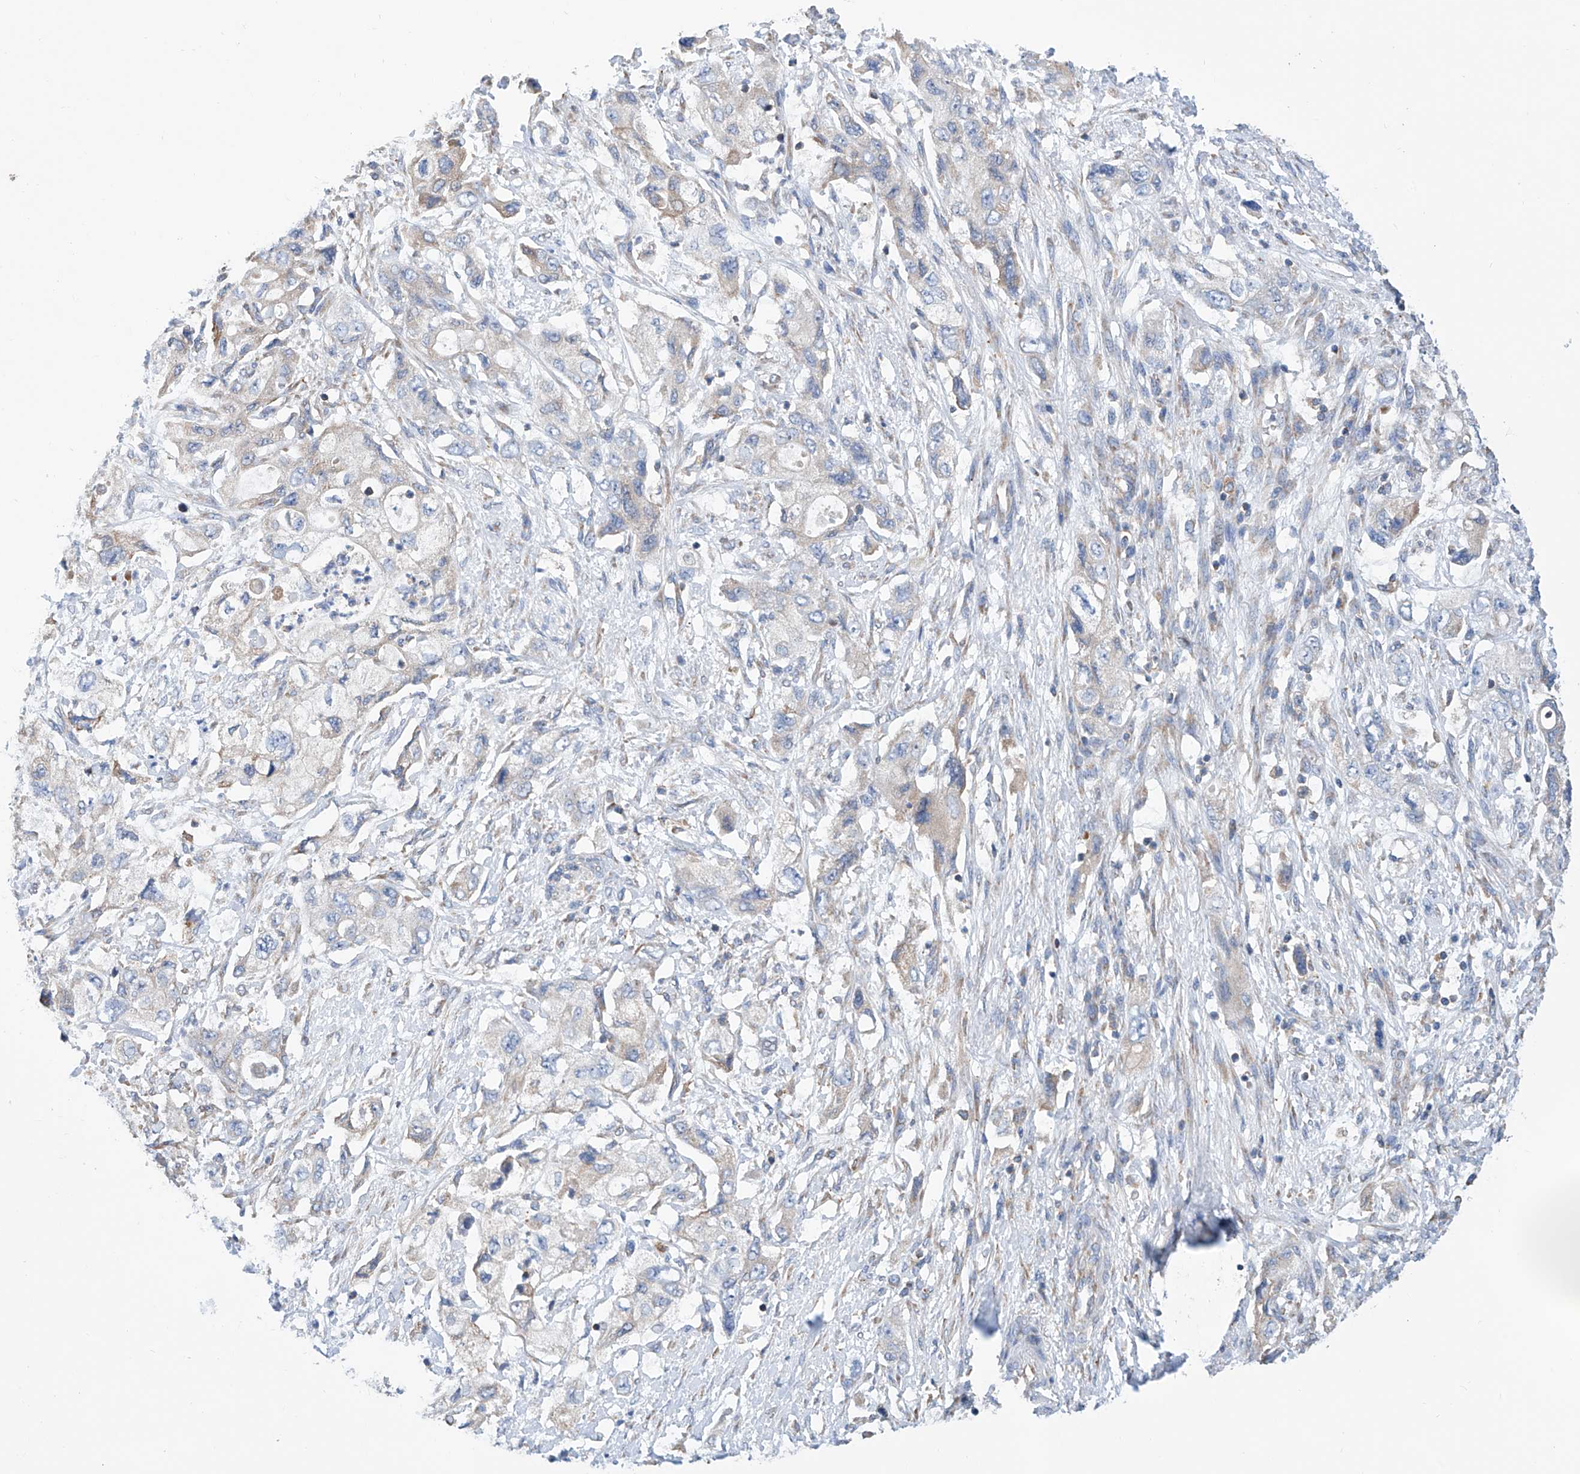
{"staining": {"intensity": "weak", "quantity": "<25%", "location": "cytoplasmic/membranous"}, "tissue": "pancreatic cancer", "cell_type": "Tumor cells", "image_type": "cancer", "snomed": [{"axis": "morphology", "description": "Adenocarcinoma, NOS"}, {"axis": "topography", "description": "Pancreas"}], "caption": "An image of pancreatic cancer (adenocarcinoma) stained for a protein shows no brown staining in tumor cells.", "gene": "MAD2L1", "patient": {"sex": "female", "age": 73}}